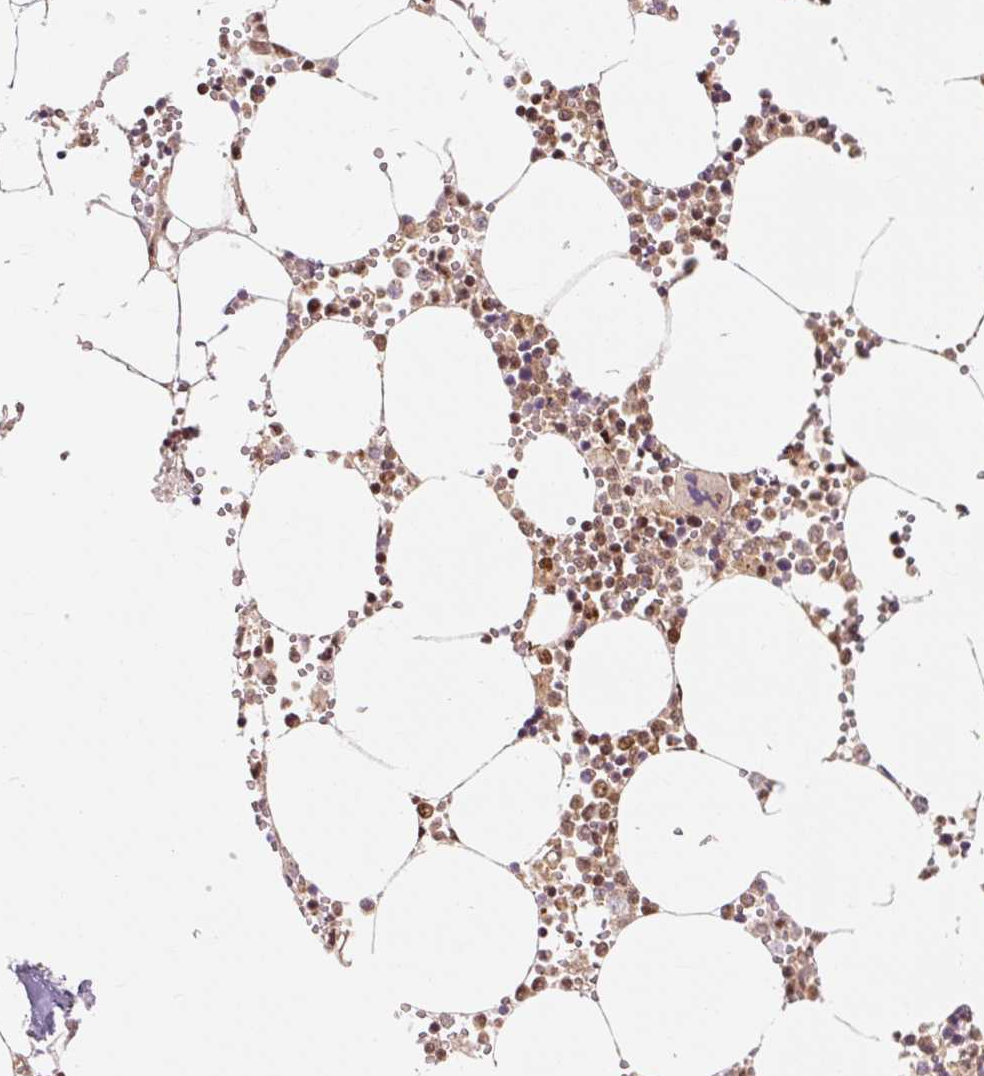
{"staining": {"intensity": "moderate", "quantity": ">75%", "location": "nuclear"}, "tissue": "bone marrow", "cell_type": "Hematopoietic cells", "image_type": "normal", "snomed": [{"axis": "morphology", "description": "Normal tissue, NOS"}, {"axis": "topography", "description": "Bone marrow"}], "caption": "Moderate nuclear staining is seen in about >75% of hematopoietic cells in unremarkable bone marrow.", "gene": "CSTF1", "patient": {"sex": "male", "age": 54}}